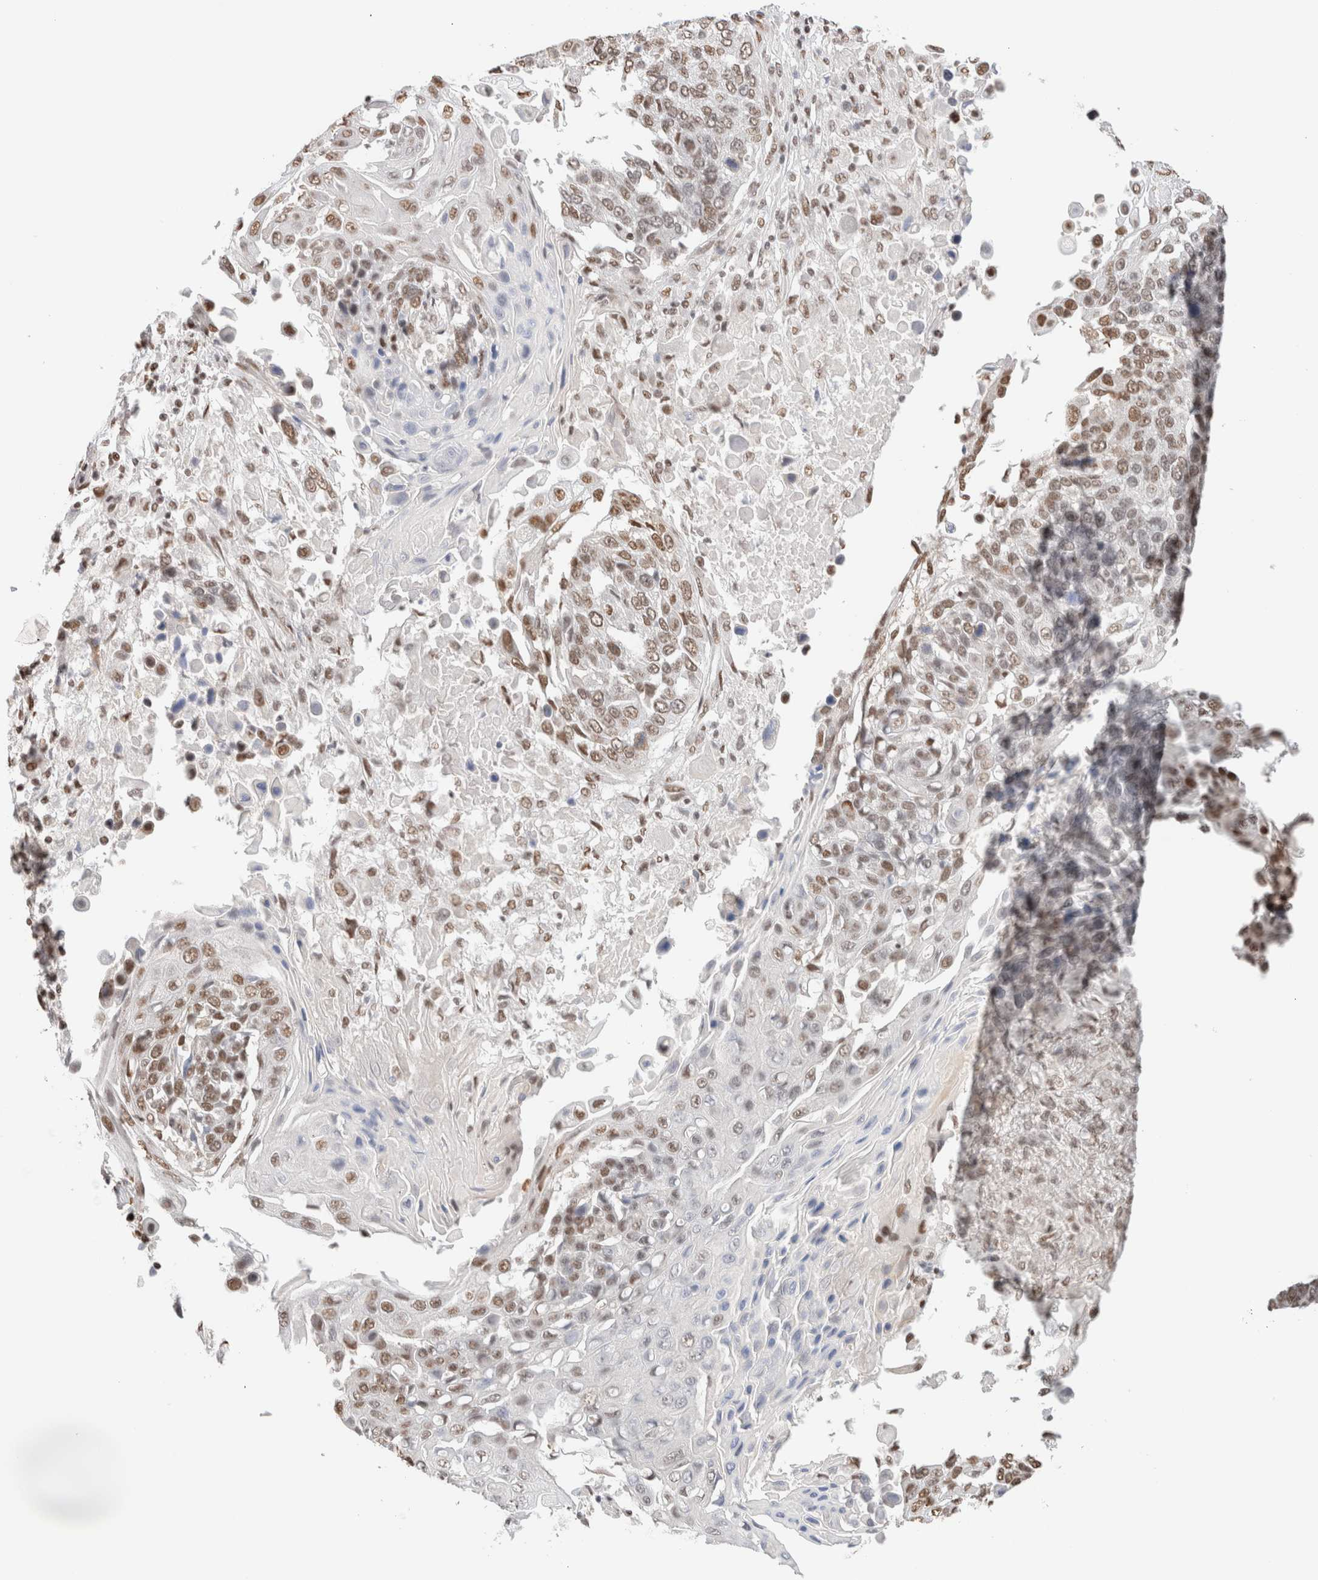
{"staining": {"intensity": "moderate", "quantity": ">75%", "location": "nuclear"}, "tissue": "lung cancer", "cell_type": "Tumor cells", "image_type": "cancer", "snomed": [{"axis": "morphology", "description": "Squamous cell carcinoma, NOS"}, {"axis": "topography", "description": "Lung"}], "caption": "Human squamous cell carcinoma (lung) stained for a protein (brown) shows moderate nuclear positive expression in about >75% of tumor cells.", "gene": "SUPT3H", "patient": {"sex": "male", "age": 66}}